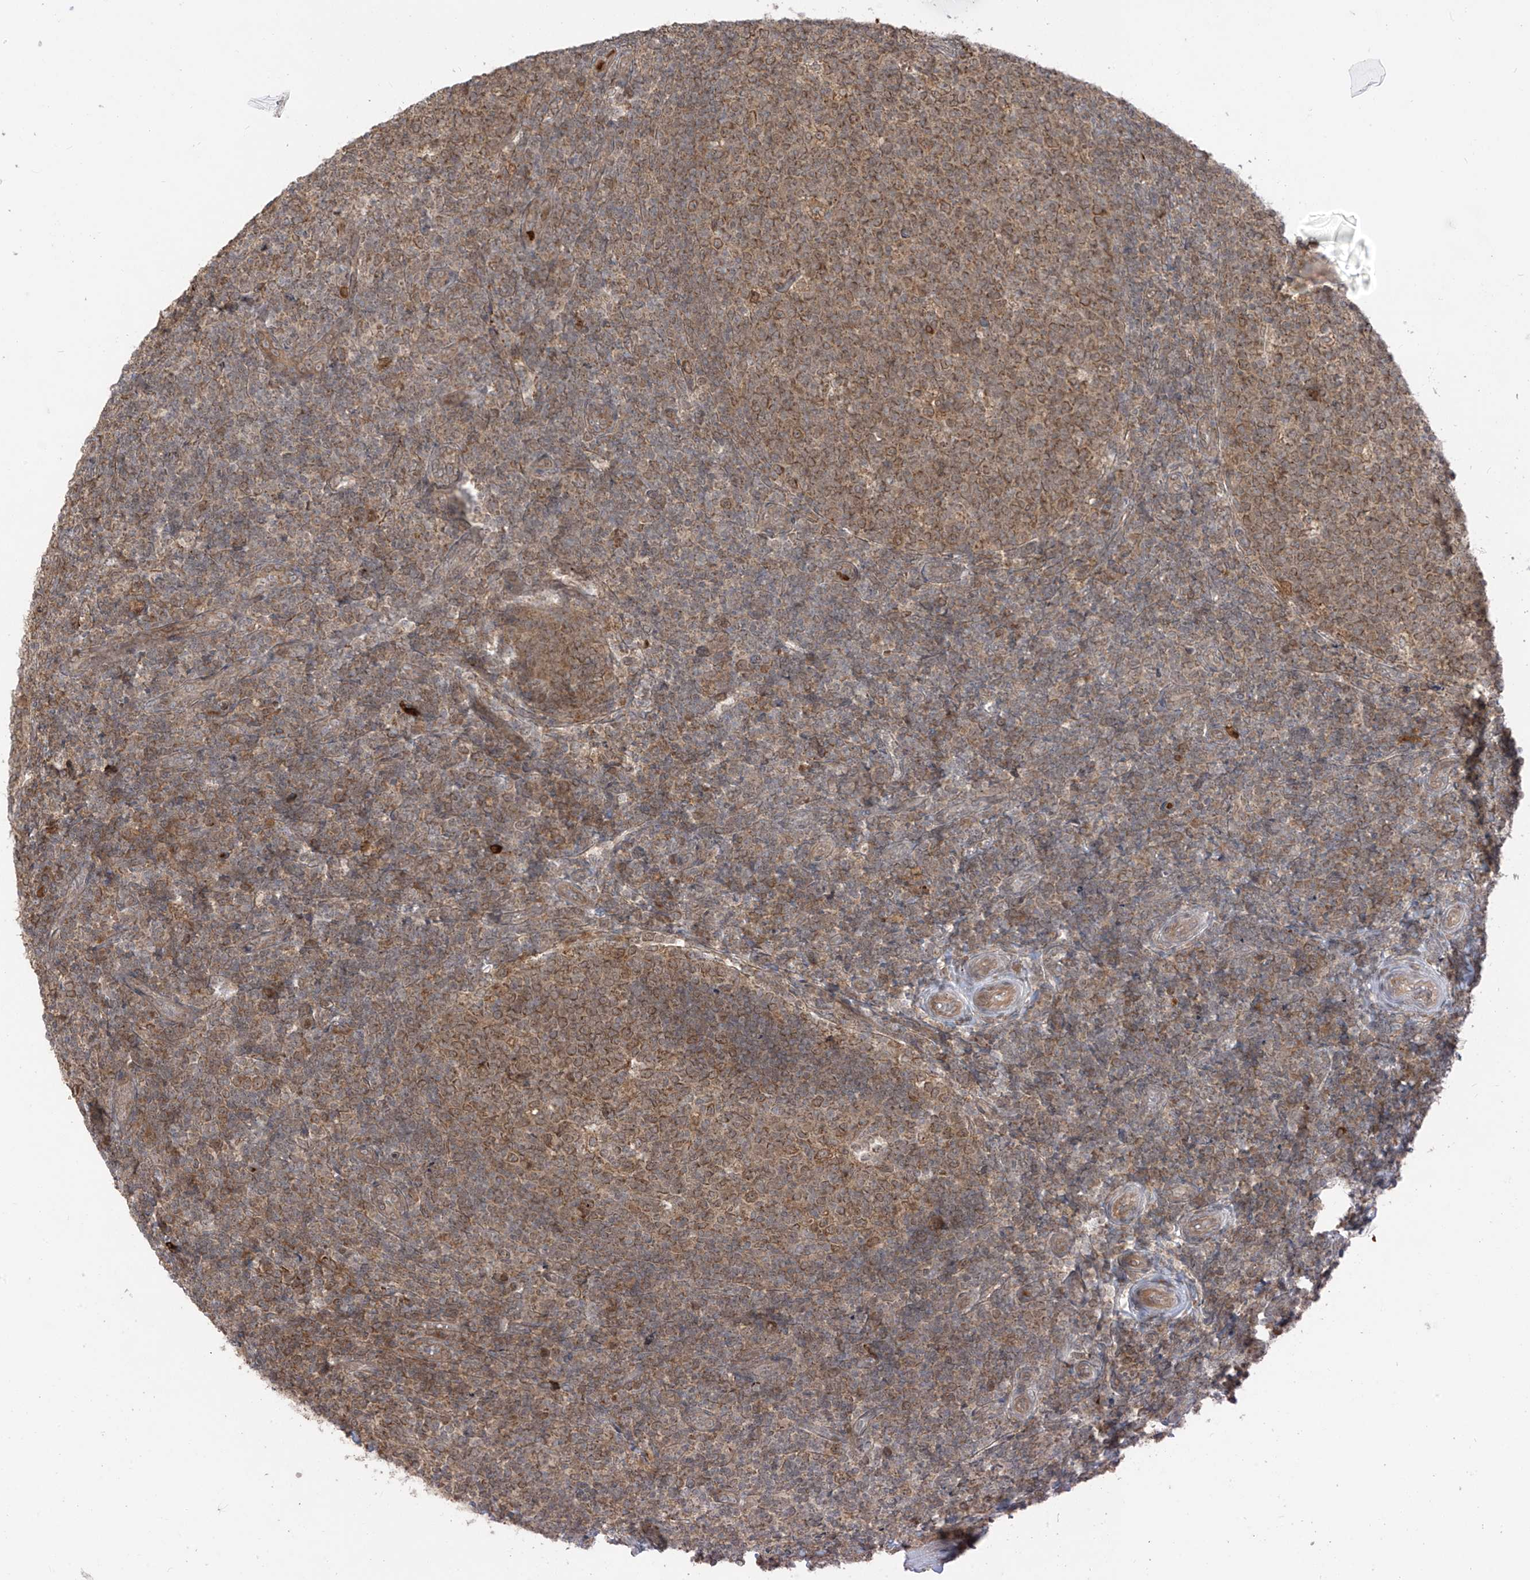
{"staining": {"intensity": "moderate", "quantity": ">75%", "location": "cytoplasmic/membranous"}, "tissue": "tonsil", "cell_type": "Germinal center cells", "image_type": "normal", "snomed": [{"axis": "morphology", "description": "Normal tissue, NOS"}, {"axis": "topography", "description": "Tonsil"}], "caption": "Germinal center cells display medium levels of moderate cytoplasmic/membranous expression in approximately >75% of cells in benign human tonsil. (brown staining indicates protein expression, while blue staining denotes nuclei).", "gene": "PDE11A", "patient": {"sex": "female", "age": 19}}